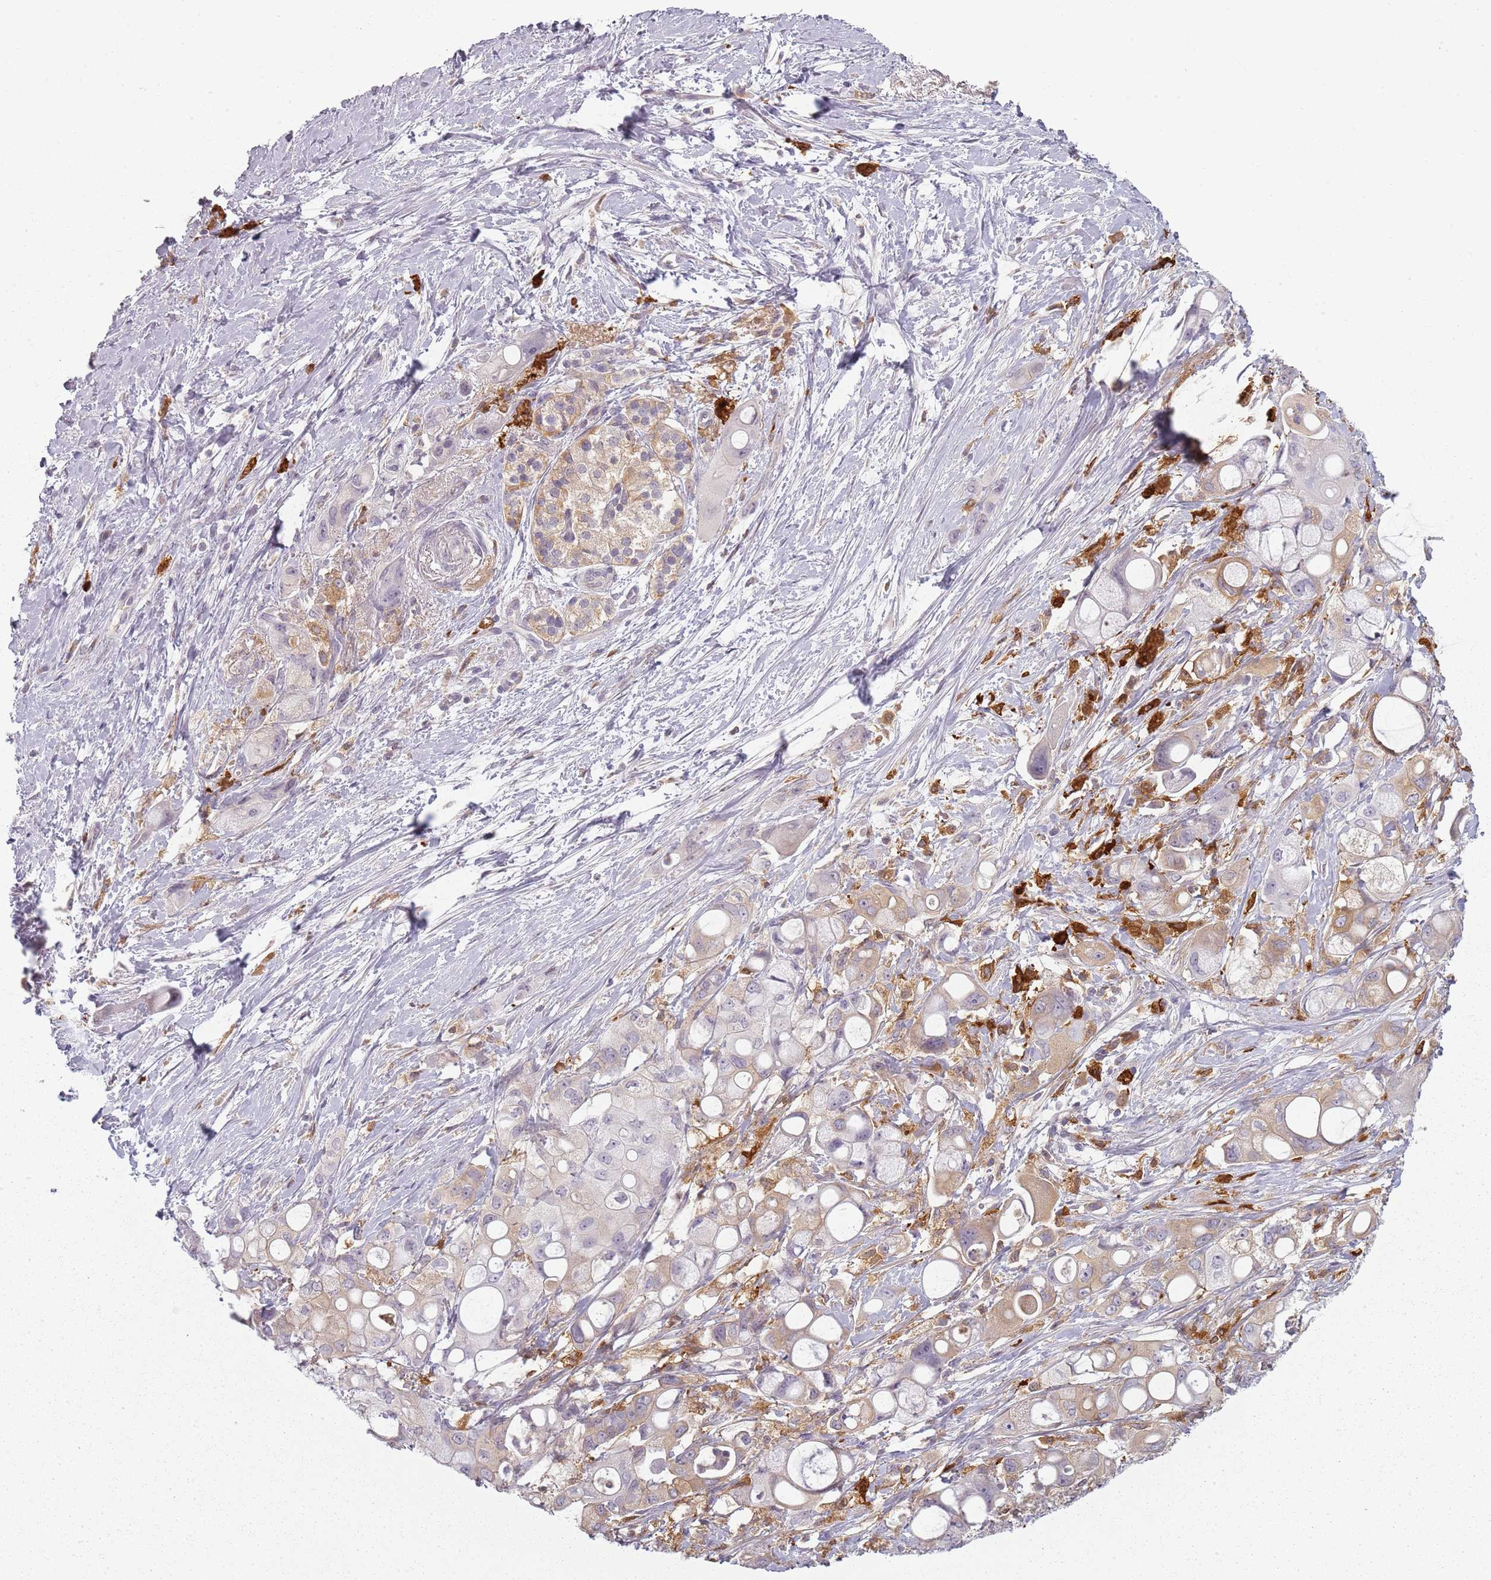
{"staining": {"intensity": "weak", "quantity": "<25%", "location": "cytoplasmic/membranous"}, "tissue": "pancreatic cancer", "cell_type": "Tumor cells", "image_type": "cancer", "snomed": [{"axis": "morphology", "description": "Adenocarcinoma, NOS"}, {"axis": "topography", "description": "Pancreas"}], "caption": "IHC of pancreatic cancer (adenocarcinoma) displays no positivity in tumor cells.", "gene": "CC2D2B", "patient": {"sex": "male", "age": 68}}